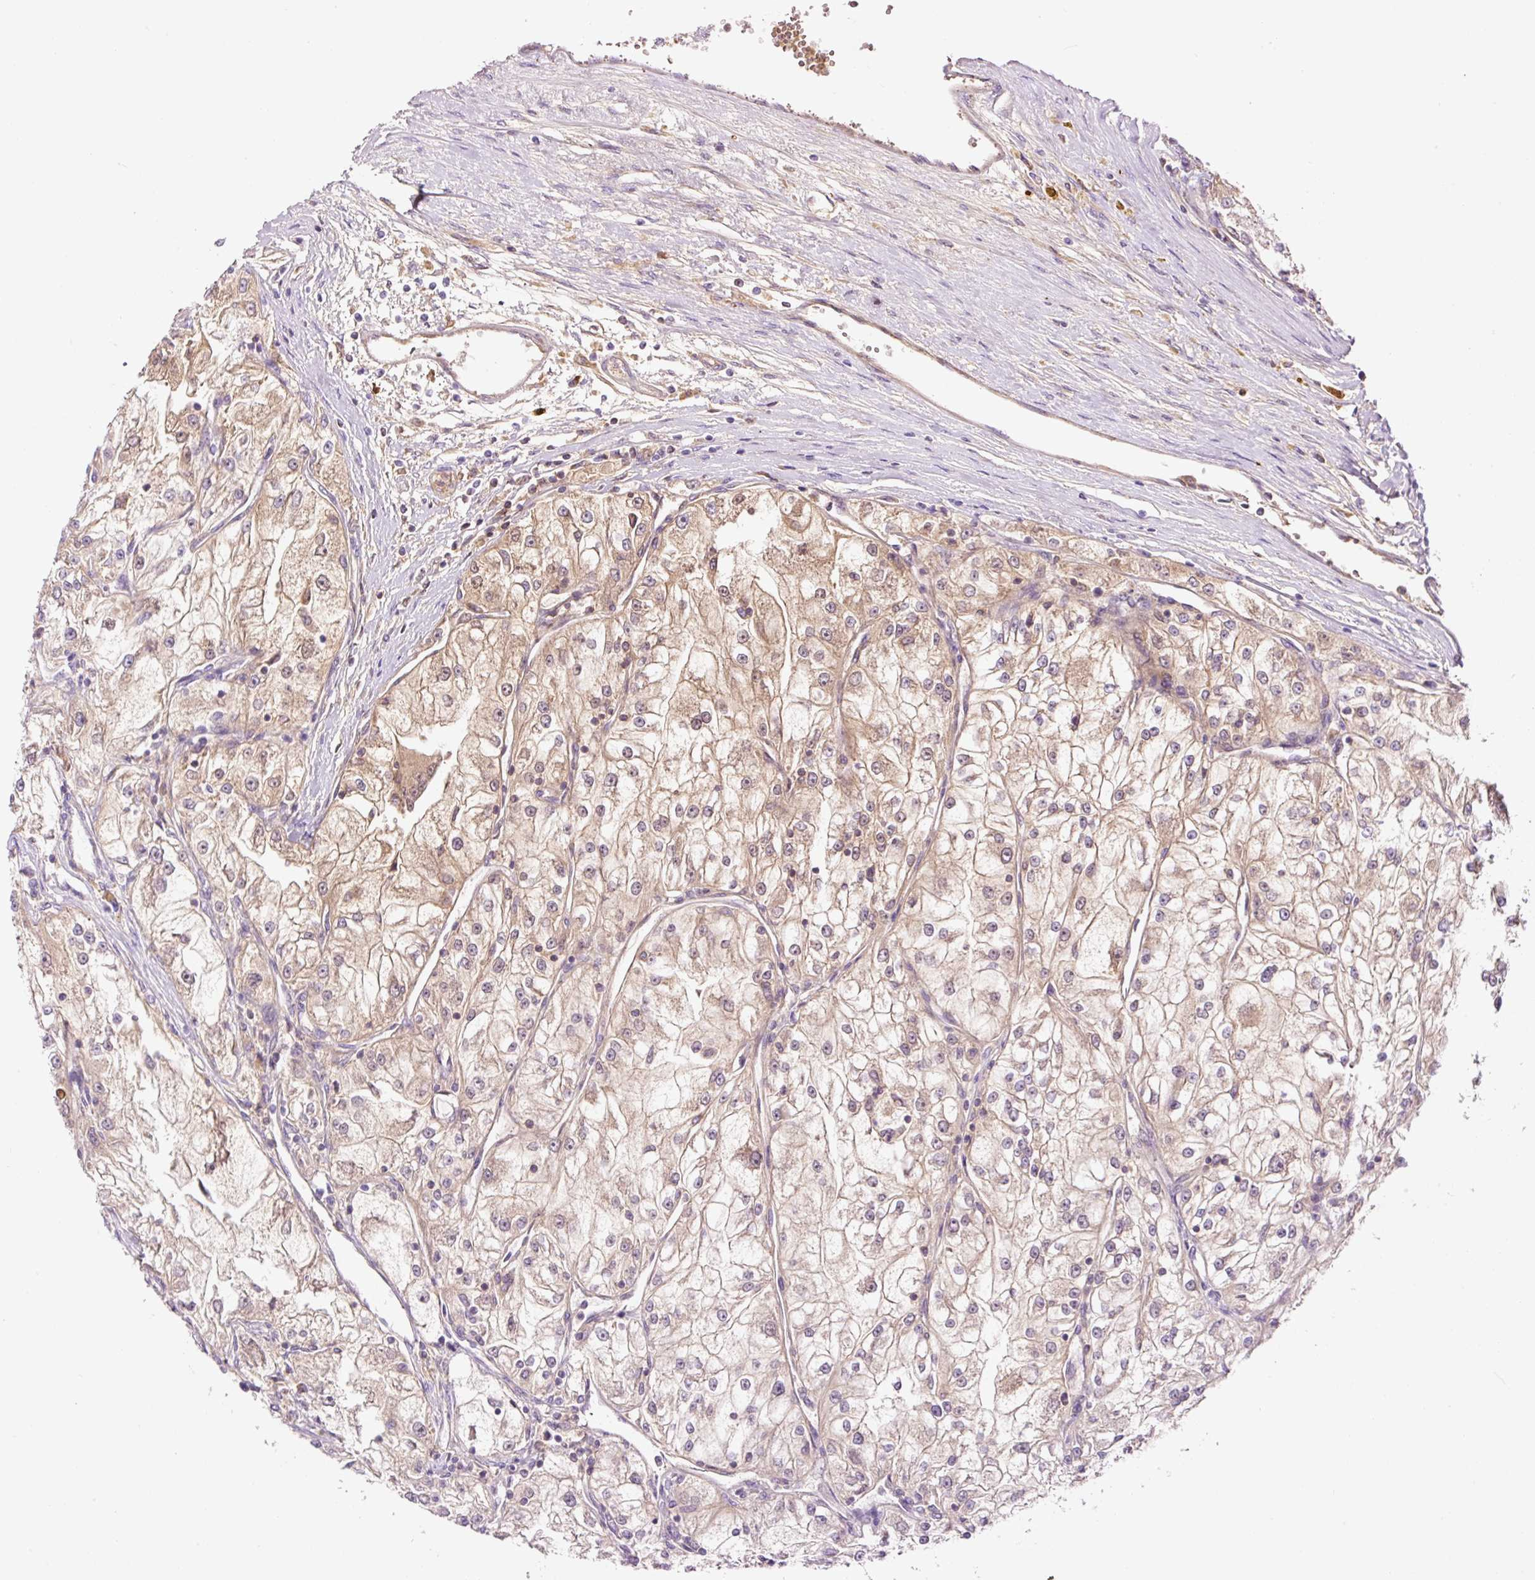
{"staining": {"intensity": "moderate", "quantity": ">75%", "location": "cytoplasmic/membranous"}, "tissue": "renal cancer", "cell_type": "Tumor cells", "image_type": "cancer", "snomed": [{"axis": "morphology", "description": "Adenocarcinoma, NOS"}, {"axis": "topography", "description": "Kidney"}], "caption": "A micrograph showing moderate cytoplasmic/membranous staining in approximately >75% of tumor cells in renal adenocarcinoma, as visualized by brown immunohistochemical staining.", "gene": "DPPA4", "patient": {"sex": "female", "age": 72}}